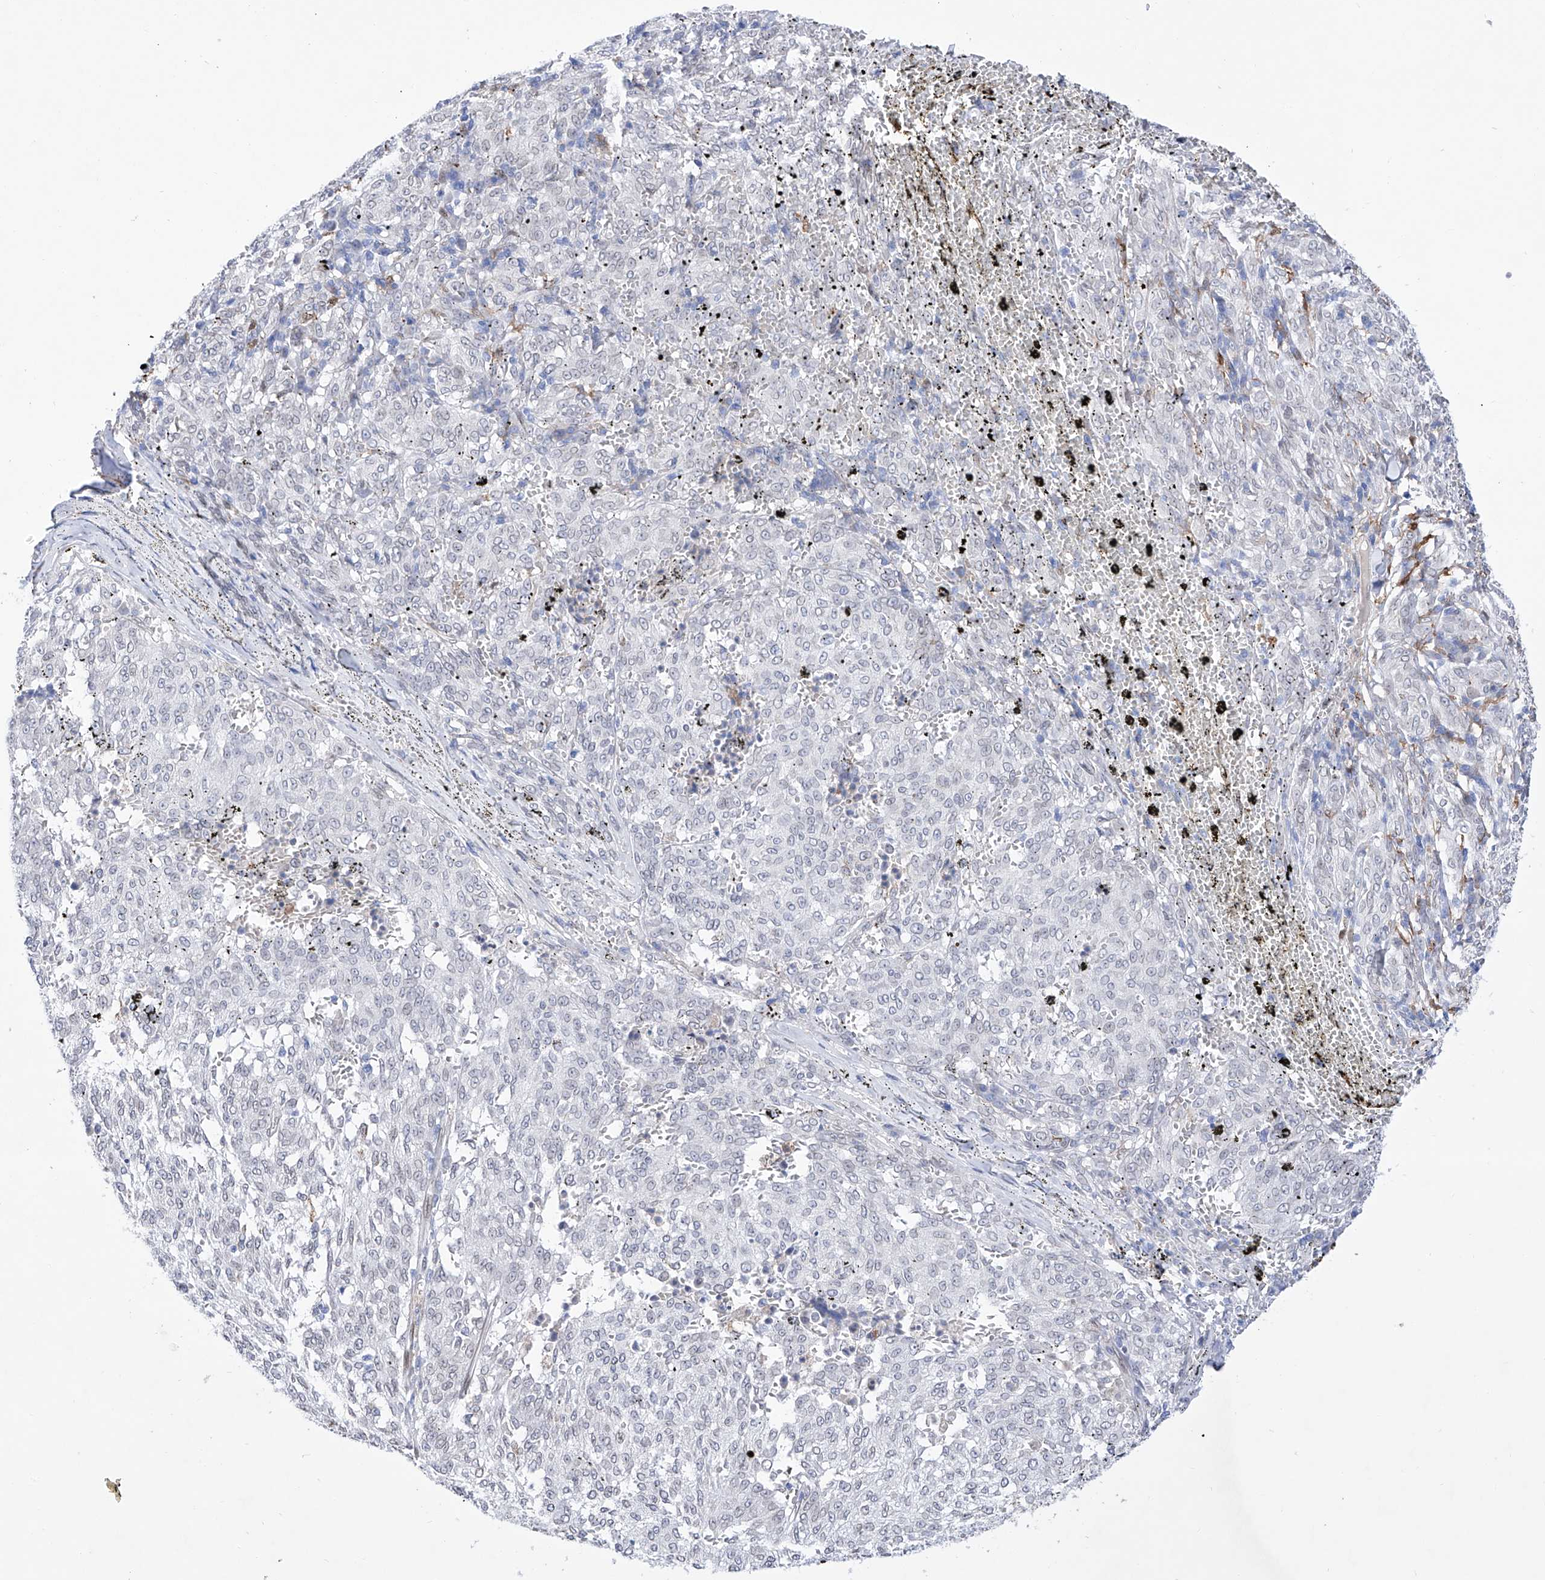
{"staining": {"intensity": "negative", "quantity": "none", "location": "none"}, "tissue": "melanoma", "cell_type": "Tumor cells", "image_type": "cancer", "snomed": [{"axis": "morphology", "description": "Malignant melanoma, NOS"}, {"axis": "topography", "description": "Skin"}], "caption": "Immunohistochemical staining of human melanoma shows no significant expression in tumor cells.", "gene": "LCLAT1", "patient": {"sex": "female", "age": 72}}